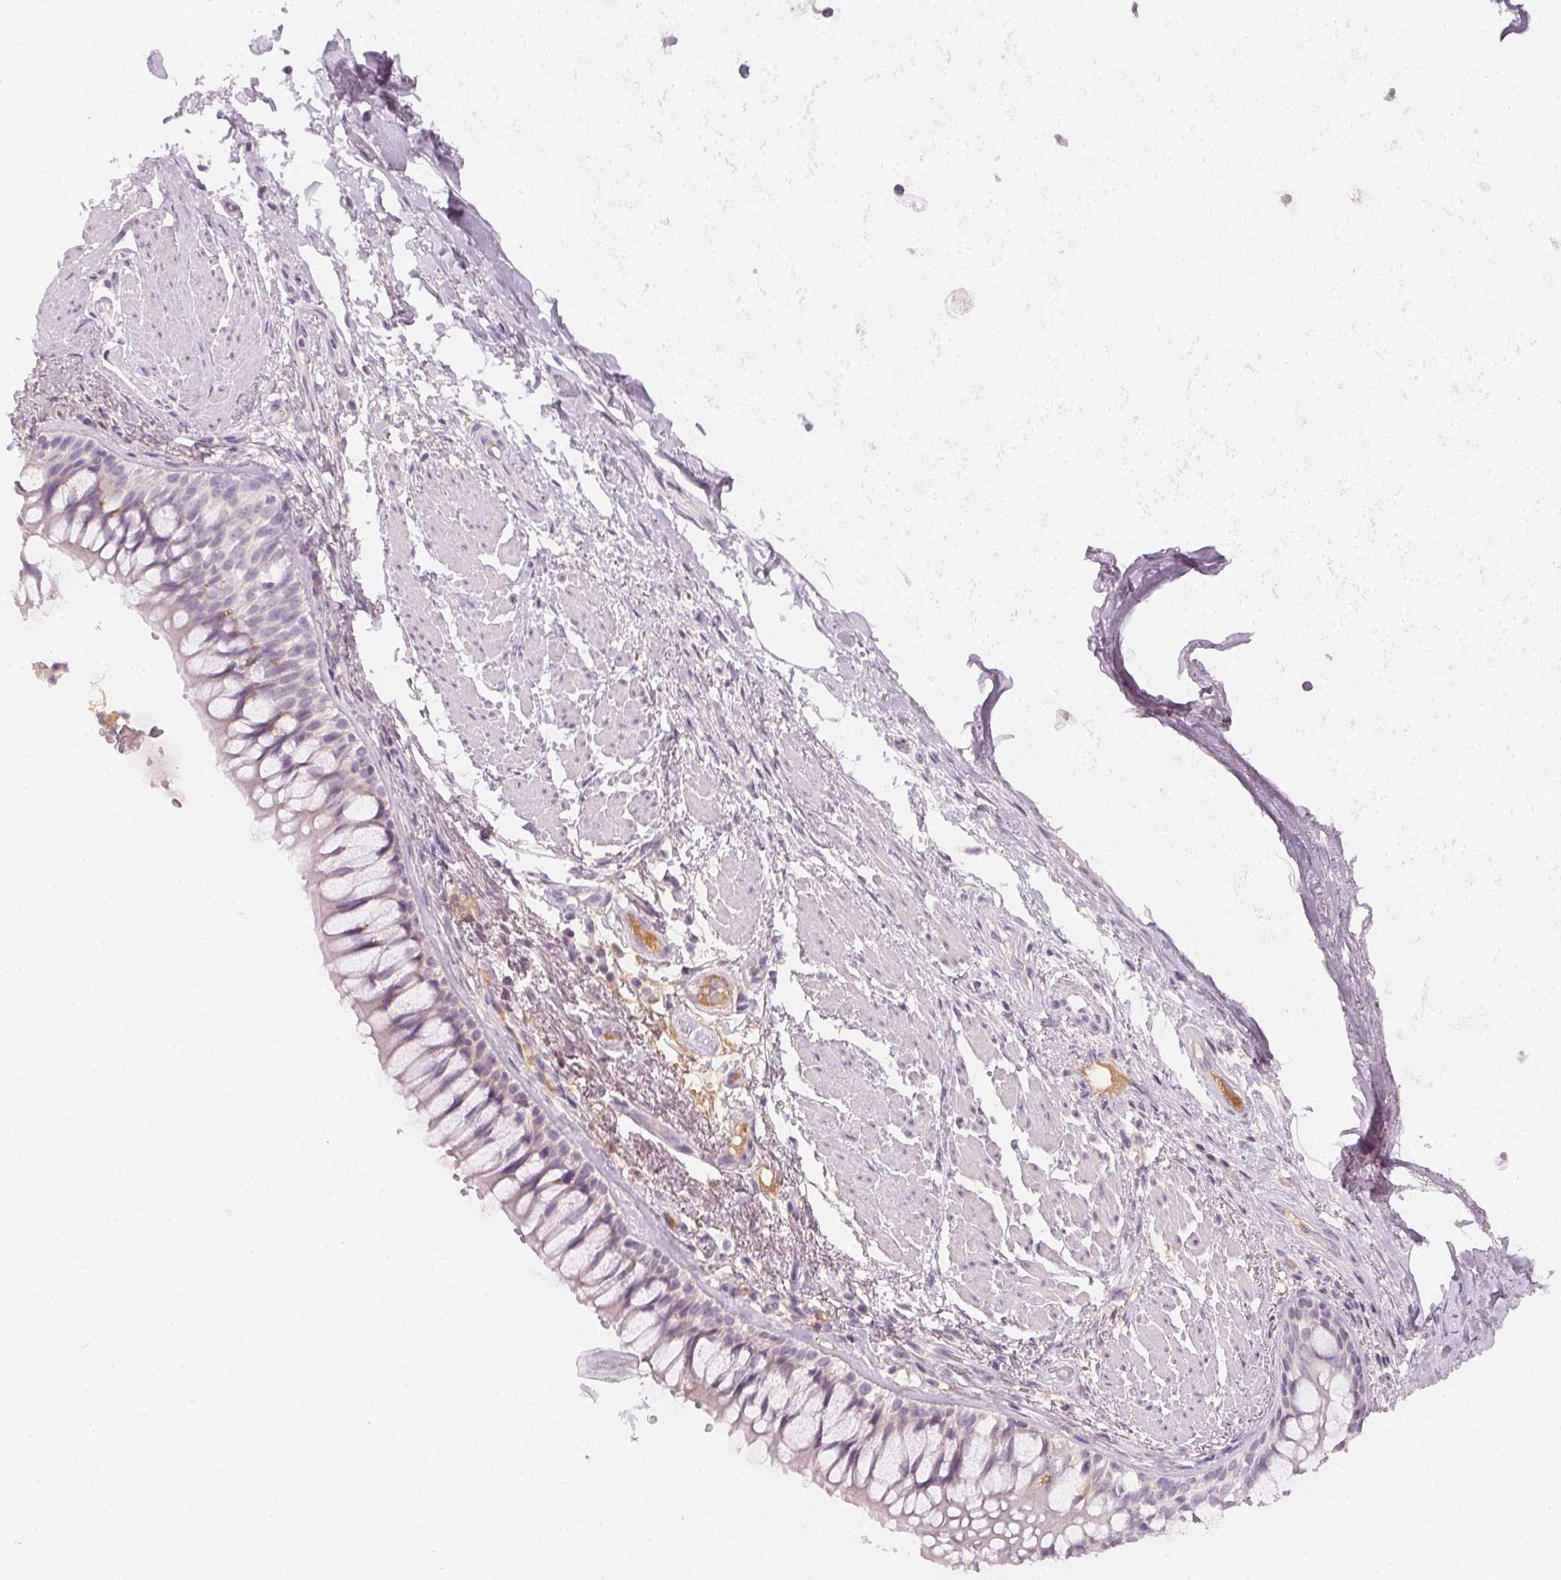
{"staining": {"intensity": "negative", "quantity": "none", "location": "none"}, "tissue": "adipose tissue", "cell_type": "Adipocytes", "image_type": "normal", "snomed": [{"axis": "morphology", "description": "Normal tissue, NOS"}, {"axis": "topography", "description": "Cartilage tissue"}, {"axis": "topography", "description": "Bronchus"}], "caption": "A micrograph of human adipose tissue is negative for staining in adipocytes.", "gene": "AFM", "patient": {"sex": "male", "age": 64}}